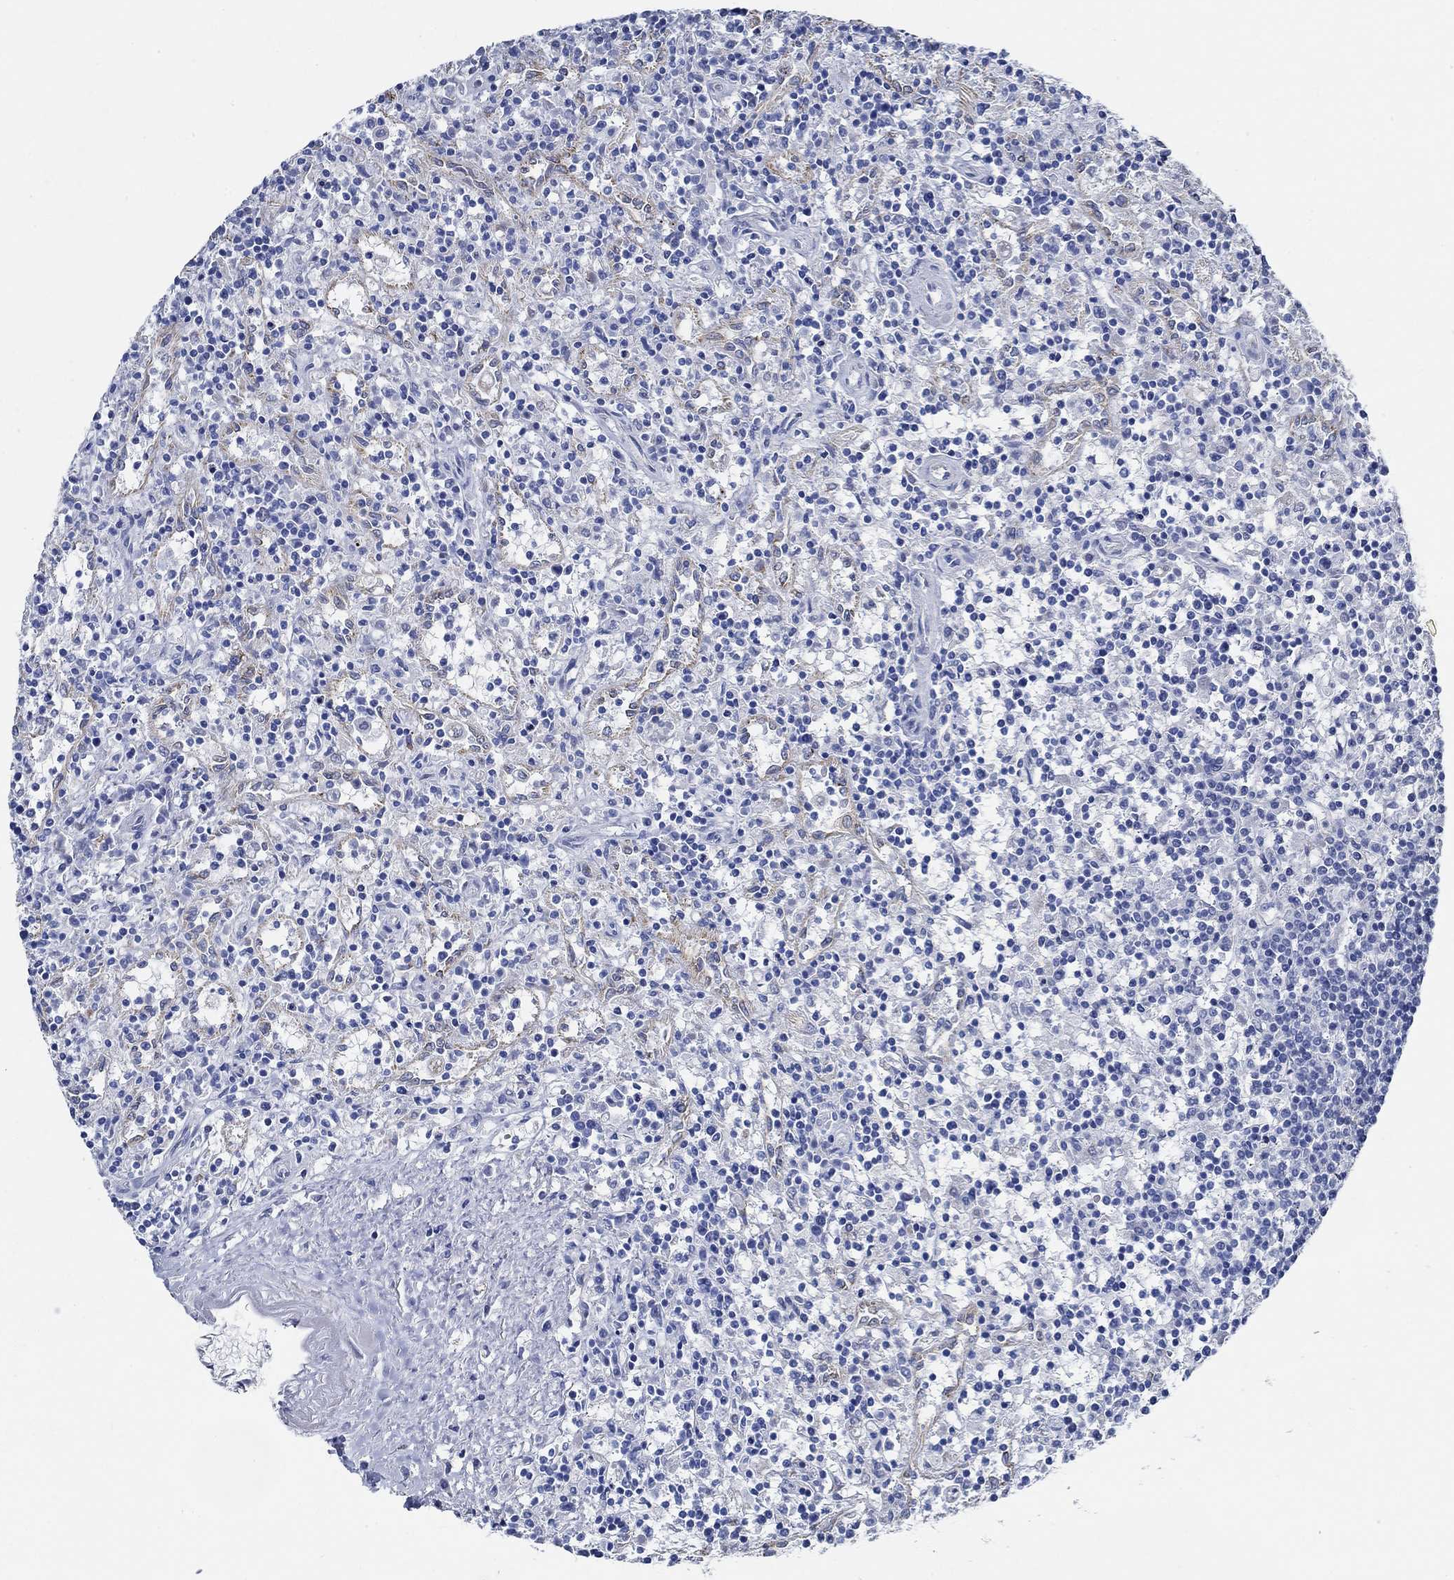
{"staining": {"intensity": "negative", "quantity": "none", "location": "none"}, "tissue": "lymphoma", "cell_type": "Tumor cells", "image_type": "cancer", "snomed": [{"axis": "morphology", "description": "Malignant lymphoma, non-Hodgkin's type, Low grade"}, {"axis": "topography", "description": "Spleen"}], "caption": "A micrograph of low-grade malignant lymphoma, non-Hodgkin's type stained for a protein demonstrates no brown staining in tumor cells. (IHC, brightfield microscopy, high magnification).", "gene": "HECW2", "patient": {"sex": "male", "age": 62}}